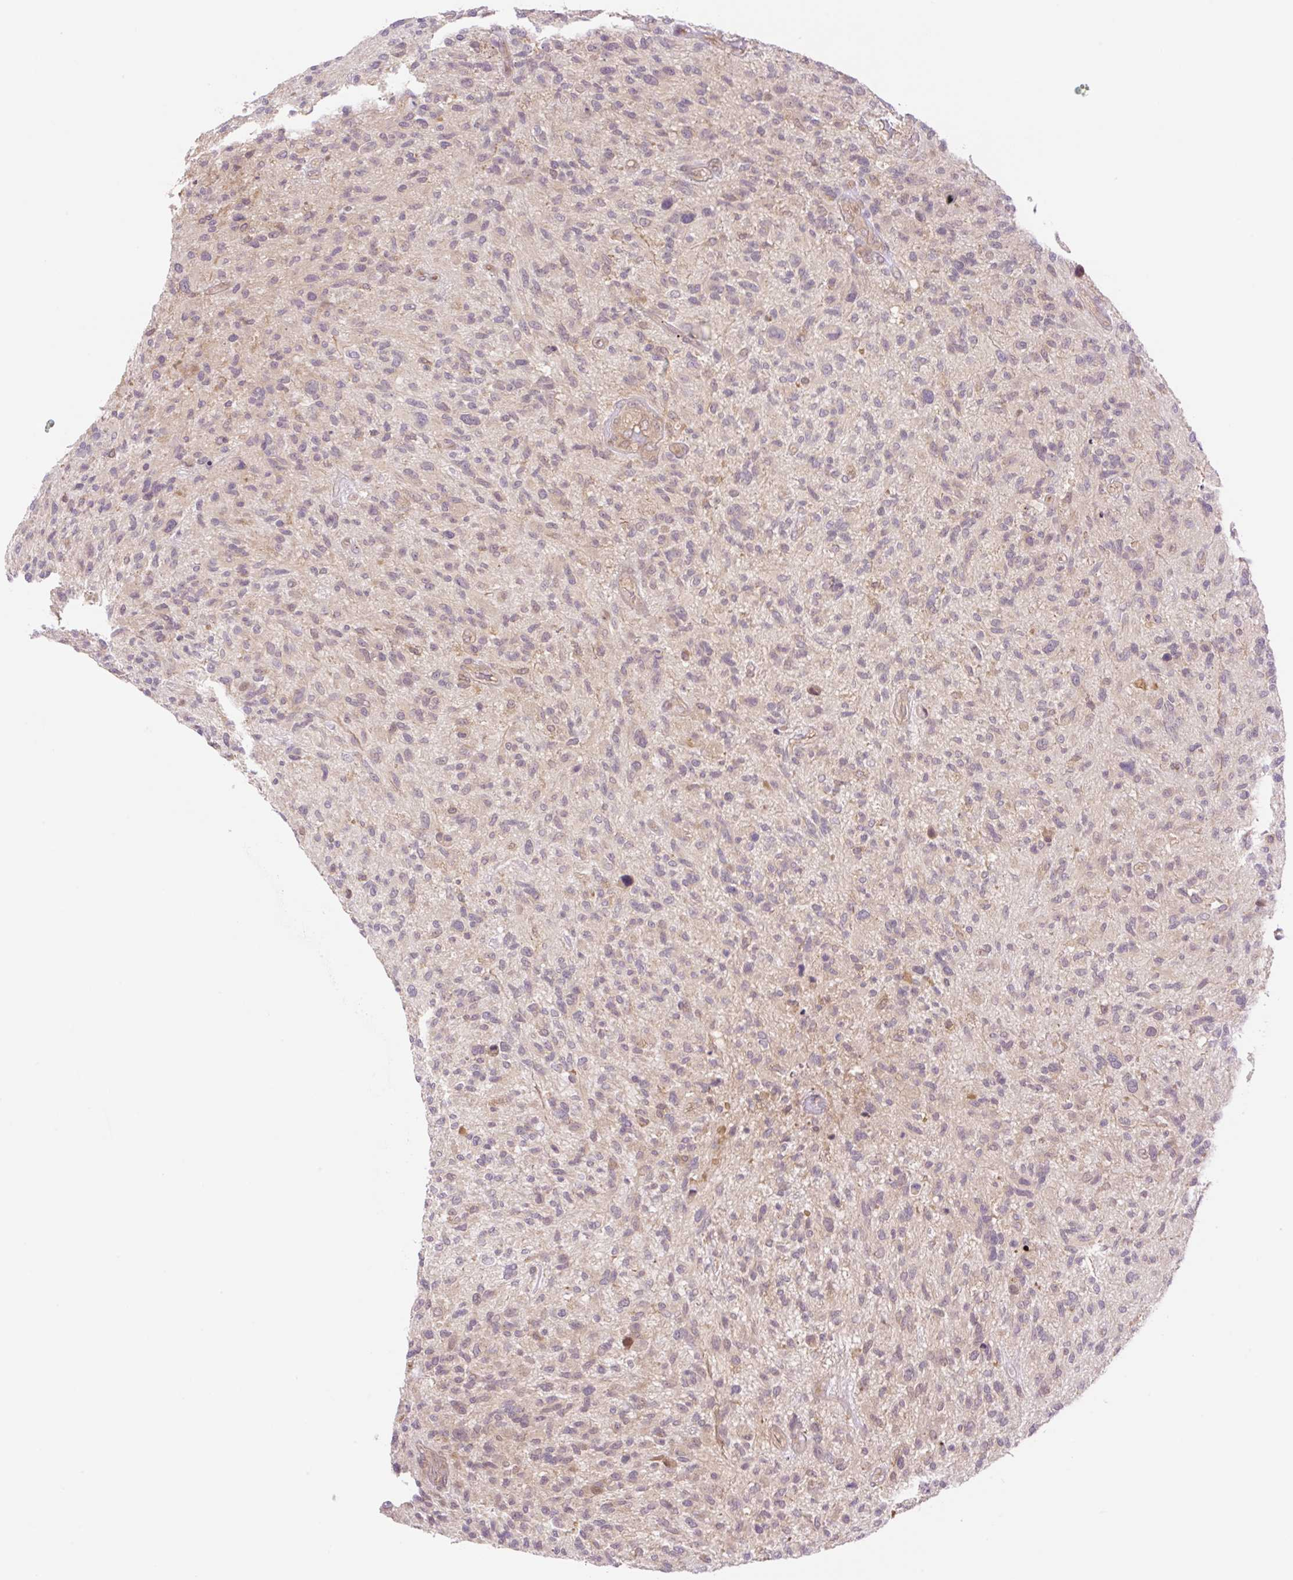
{"staining": {"intensity": "weak", "quantity": "25%-75%", "location": "cytoplasmic/membranous"}, "tissue": "glioma", "cell_type": "Tumor cells", "image_type": "cancer", "snomed": [{"axis": "morphology", "description": "Glioma, malignant, High grade"}, {"axis": "topography", "description": "Brain"}], "caption": "High-power microscopy captured an IHC histopathology image of malignant glioma (high-grade), revealing weak cytoplasmic/membranous expression in about 25%-75% of tumor cells.", "gene": "VPS25", "patient": {"sex": "male", "age": 47}}